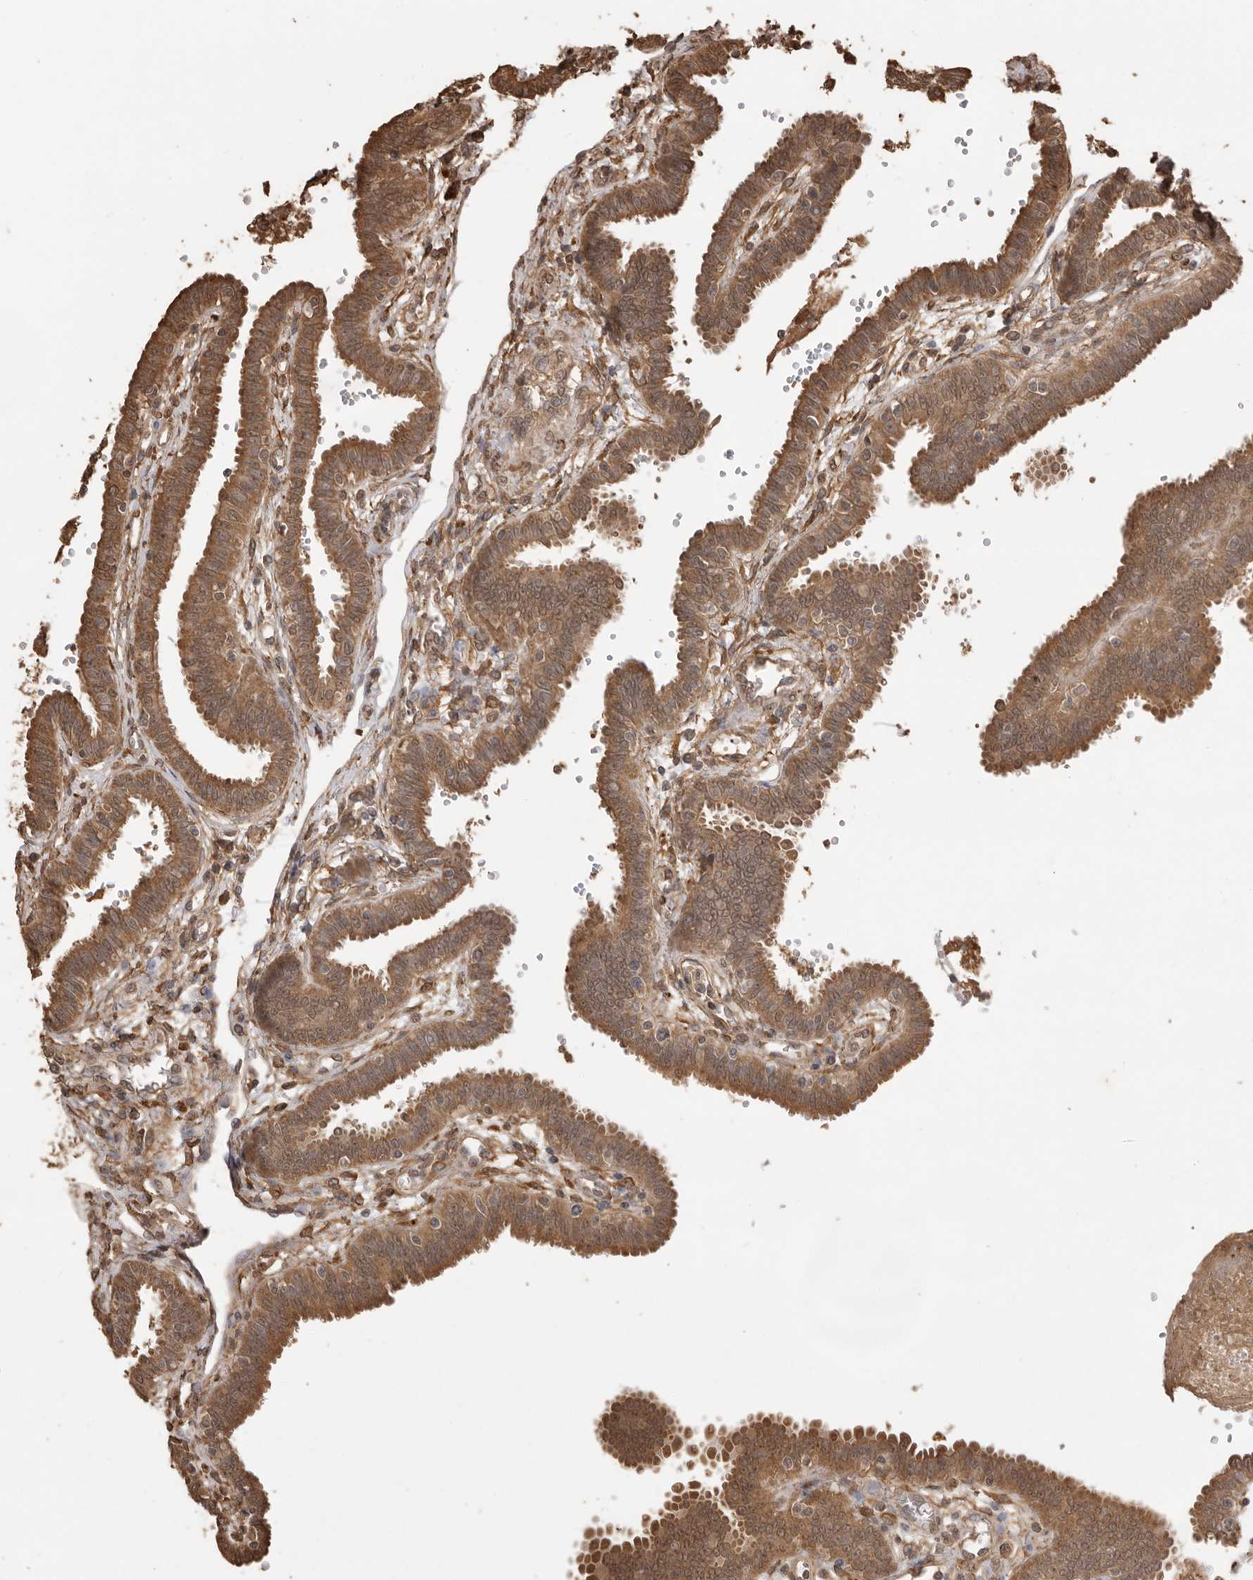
{"staining": {"intensity": "moderate", "quantity": ">75%", "location": "cytoplasmic/membranous"}, "tissue": "fallopian tube", "cell_type": "Glandular cells", "image_type": "normal", "snomed": [{"axis": "morphology", "description": "Normal tissue, NOS"}, {"axis": "topography", "description": "Fallopian tube"}], "caption": "Immunohistochemical staining of normal fallopian tube displays medium levels of moderate cytoplasmic/membranous staining in approximately >75% of glandular cells. Immunohistochemistry stains the protein in brown and the nuclei are stained blue.", "gene": "JAG2", "patient": {"sex": "female", "age": 32}}